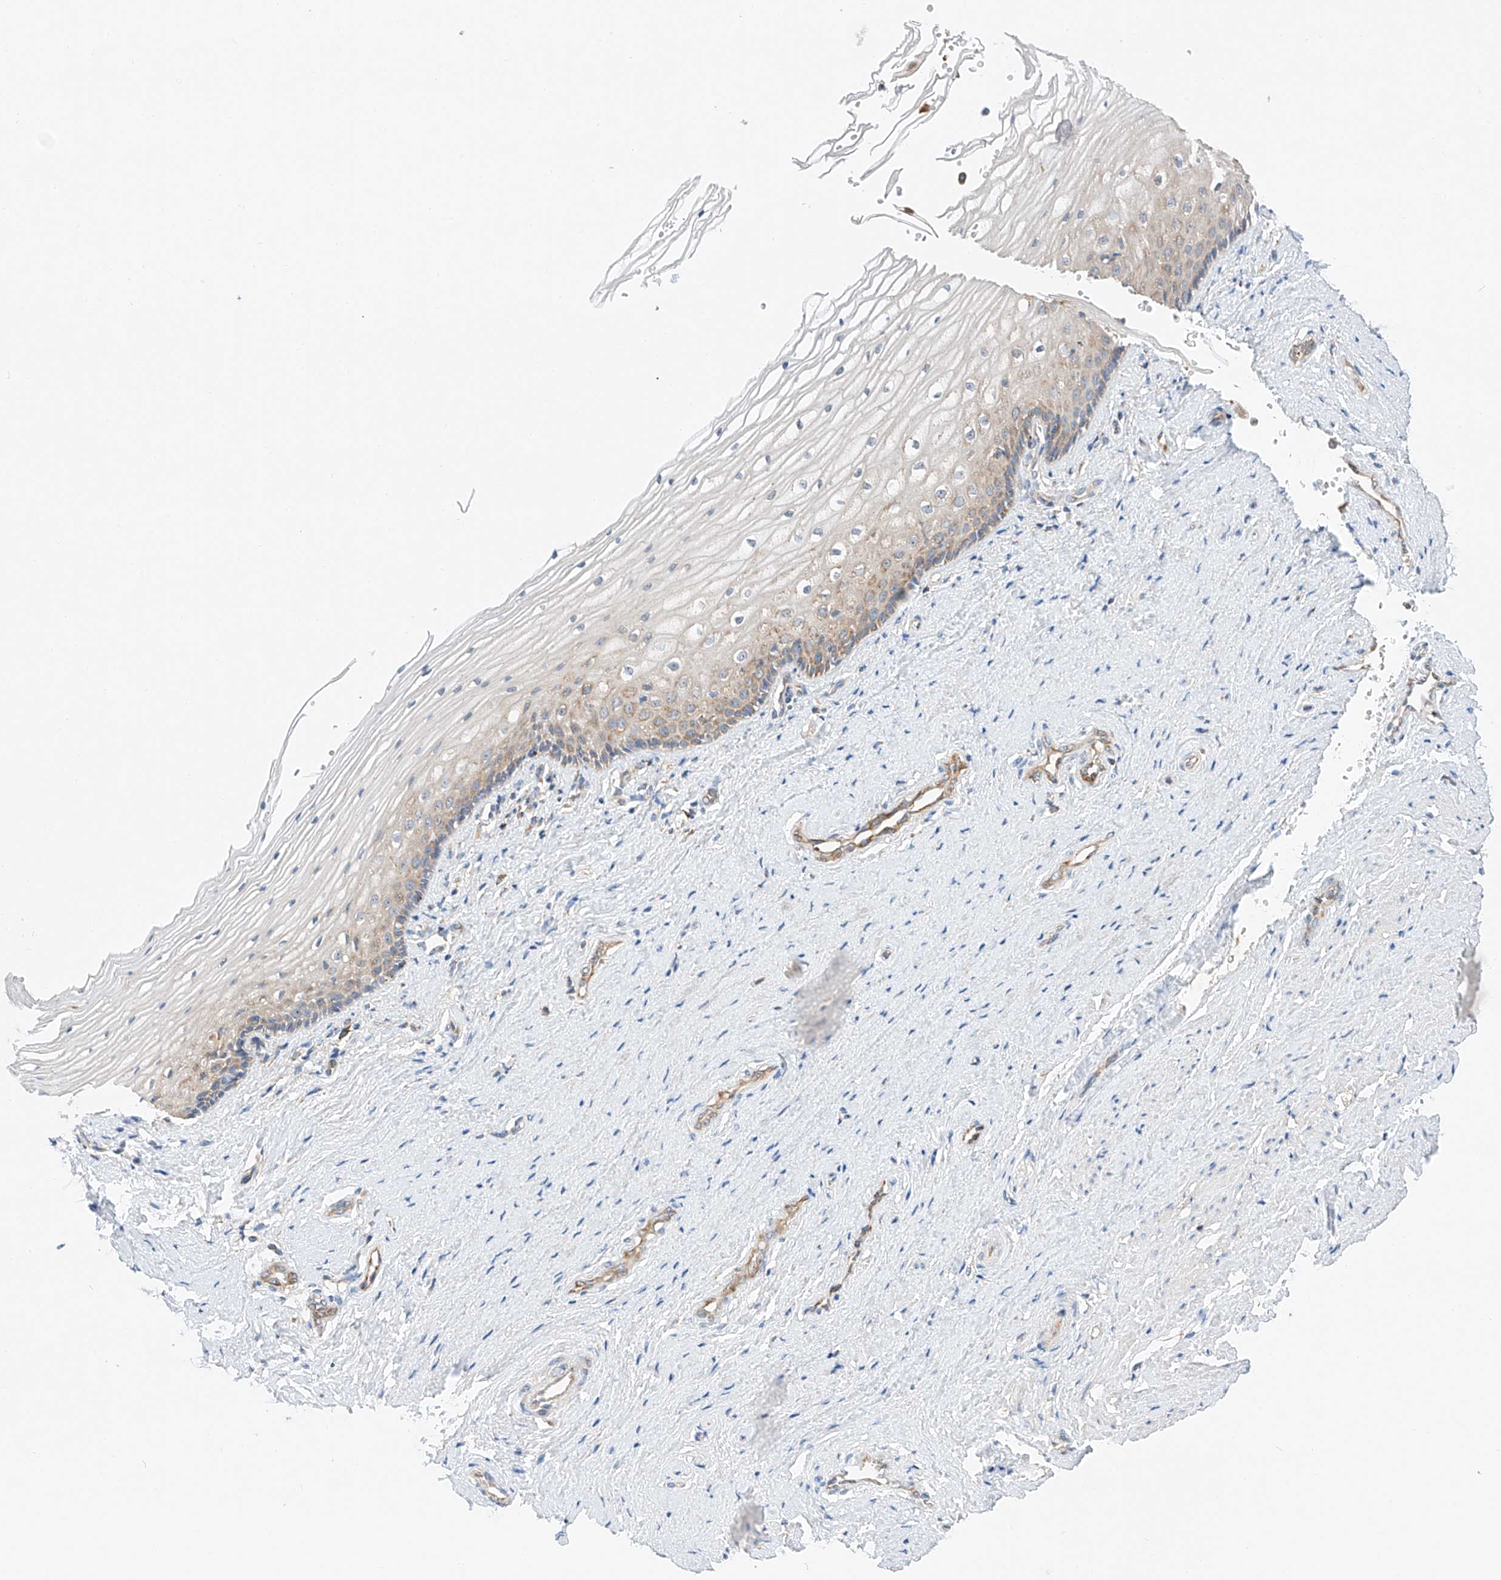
{"staining": {"intensity": "weak", "quantity": "<25%", "location": "cytoplasmic/membranous"}, "tissue": "vagina", "cell_type": "Squamous epithelial cells", "image_type": "normal", "snomed": [{"axis": "morphology", "description": "Normal tissue, NOS"}, {"axis": "topography", "description": "Vagina"}], "caption": "Image shows no protein expression in squamous epithelial cells of normal vagina. (DAB (3,3'-diaminobenzidine) IHC with hematoxylin counter stain).", "gene": "RUSC1", "patient": {"sex": "female", "age": 46}}